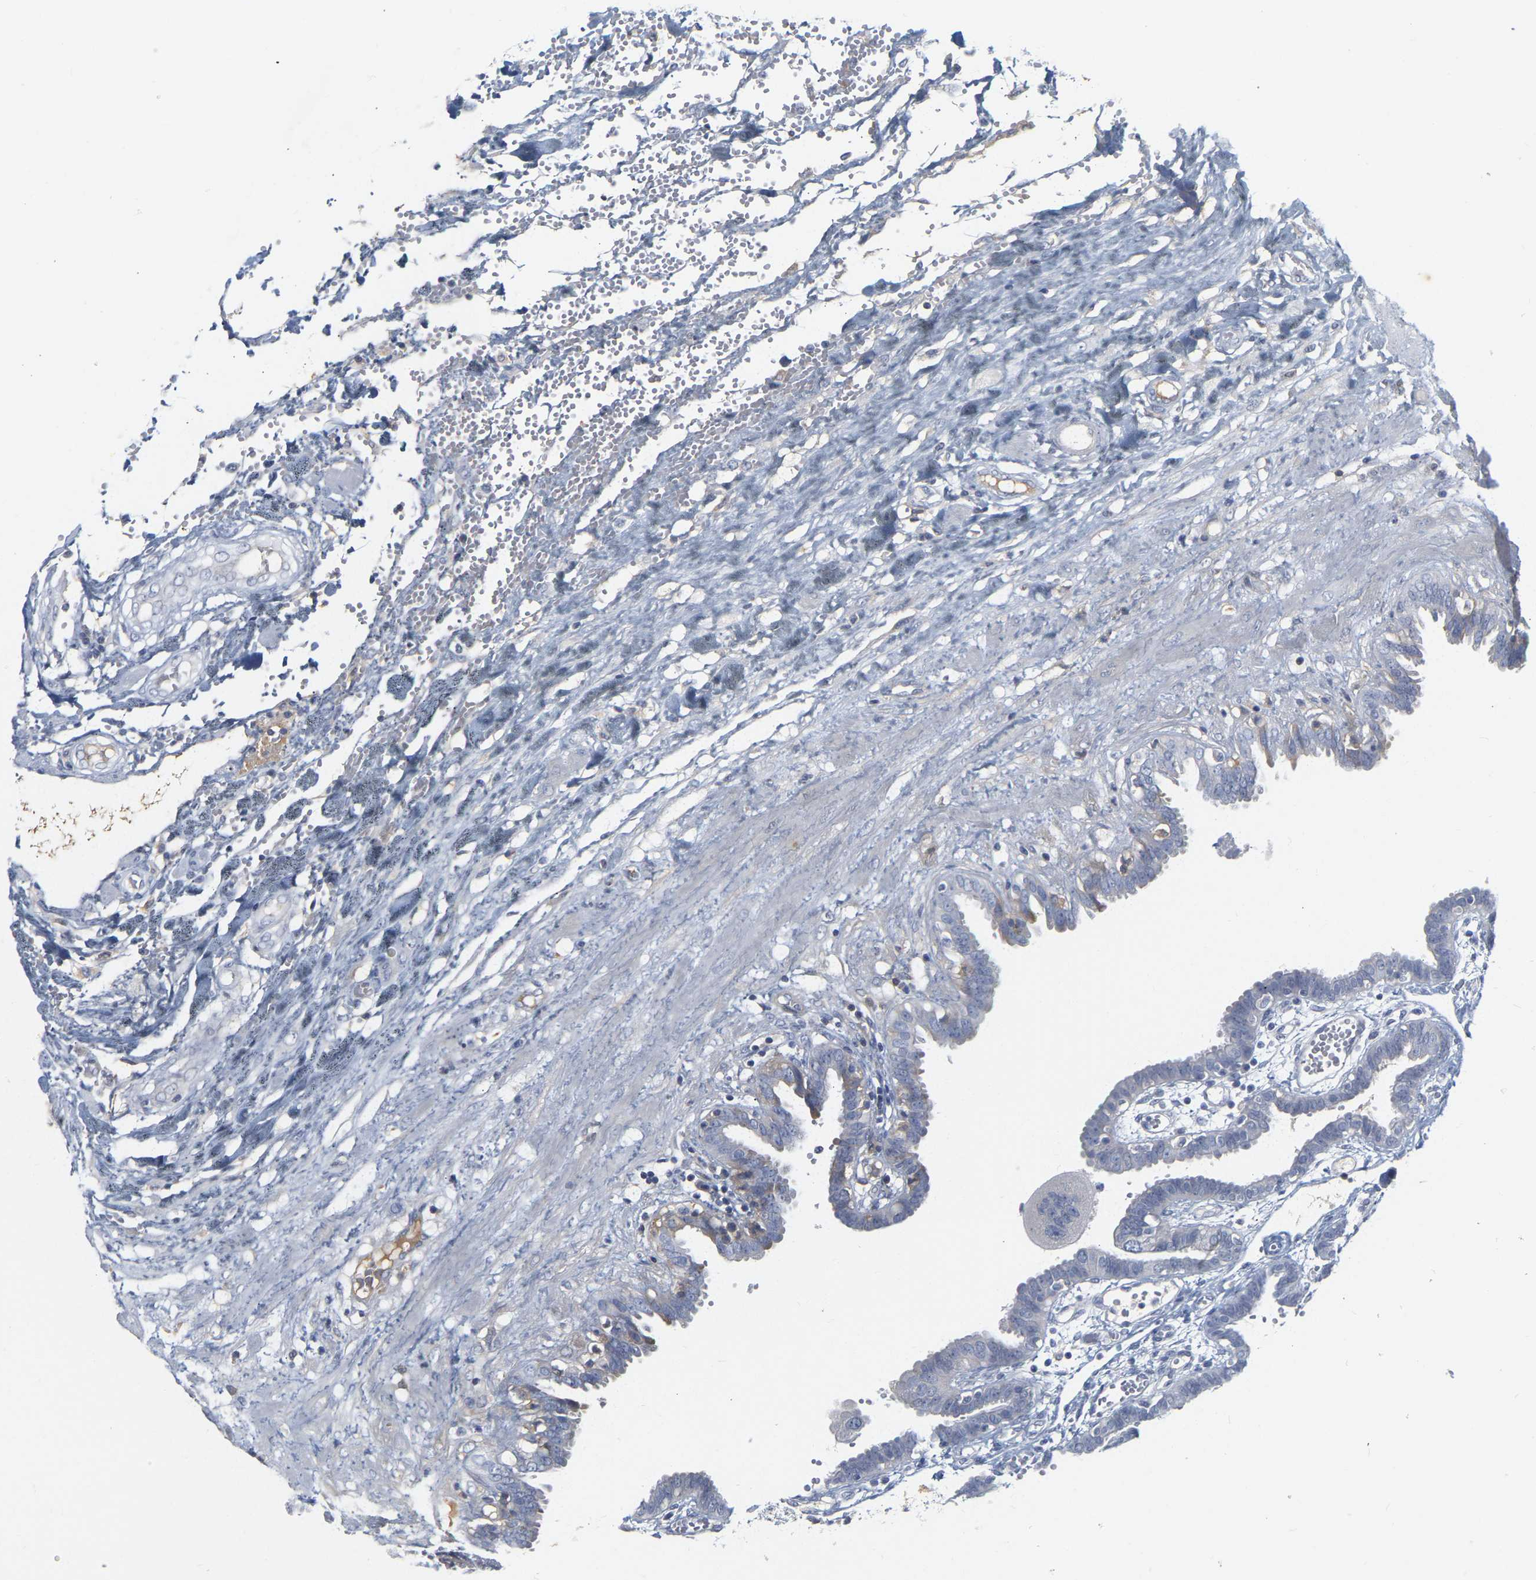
{"staining": {"intensity": "negative", "quantity": "none", "location": "none"}, "tissue": "fallopian tube", "cell_type": "Glandular cells", "image_type": "normal", "snomed": [{"axis": "morphology", "description": "Normal tissue, NOS"}, {"axis": "topography", "description": "Fallopian tube"}, {"axis": "topography", "description": "Placenta"}], "caption": "Protein analysis of benign fallopian tube shows no significant positivity in glandular cells. (Brightfield microscopy of DAB (3,3'-diaminobenzidine) immunohistochemistry (IHC) at high magnification).", "gene": "GNAS", "patient": {"sex": "female", "age": 32}}